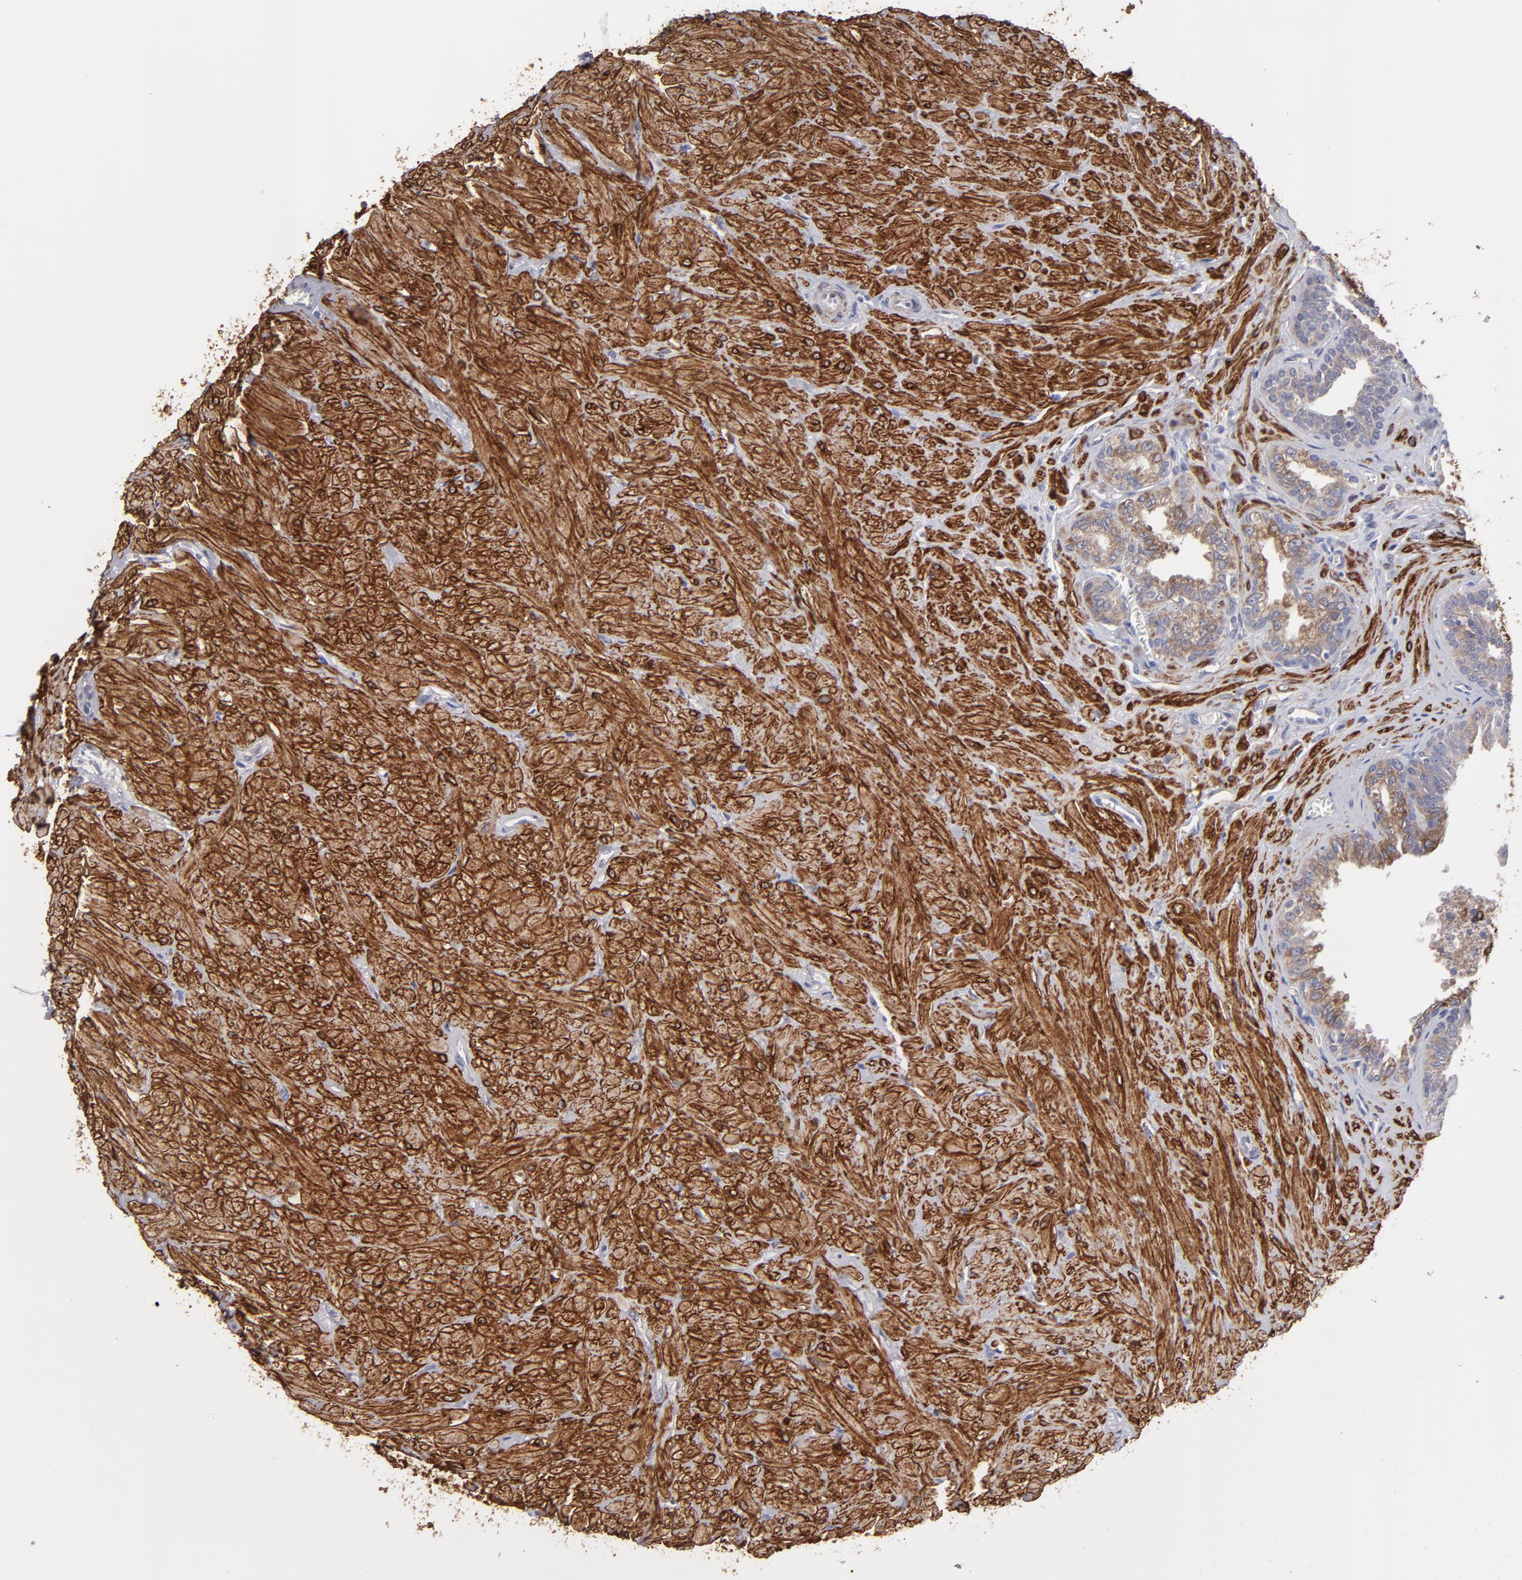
{"staining": {"intensity": "strong", "quantity": ">75%", "location": "cytoplasmic/membranous"}, "tissue": "seminal vesicle", "cell_type": "Glandular cells", "image_type": "normal", "snomed": [{"axis": "morphology", "description": "Normal tissue, NOS"}, {"axis": "topography", "description": "Seminal veicle"}], "caption": "Seminal vesicle stained with DAB immunohistochemistry (IHC) reveals high levels of strong cytoplasmic/membranous staining in approximately >75% of glandular cells.", "gene": "SLMAP", "patient": {"sex": "male", "age": 26}}